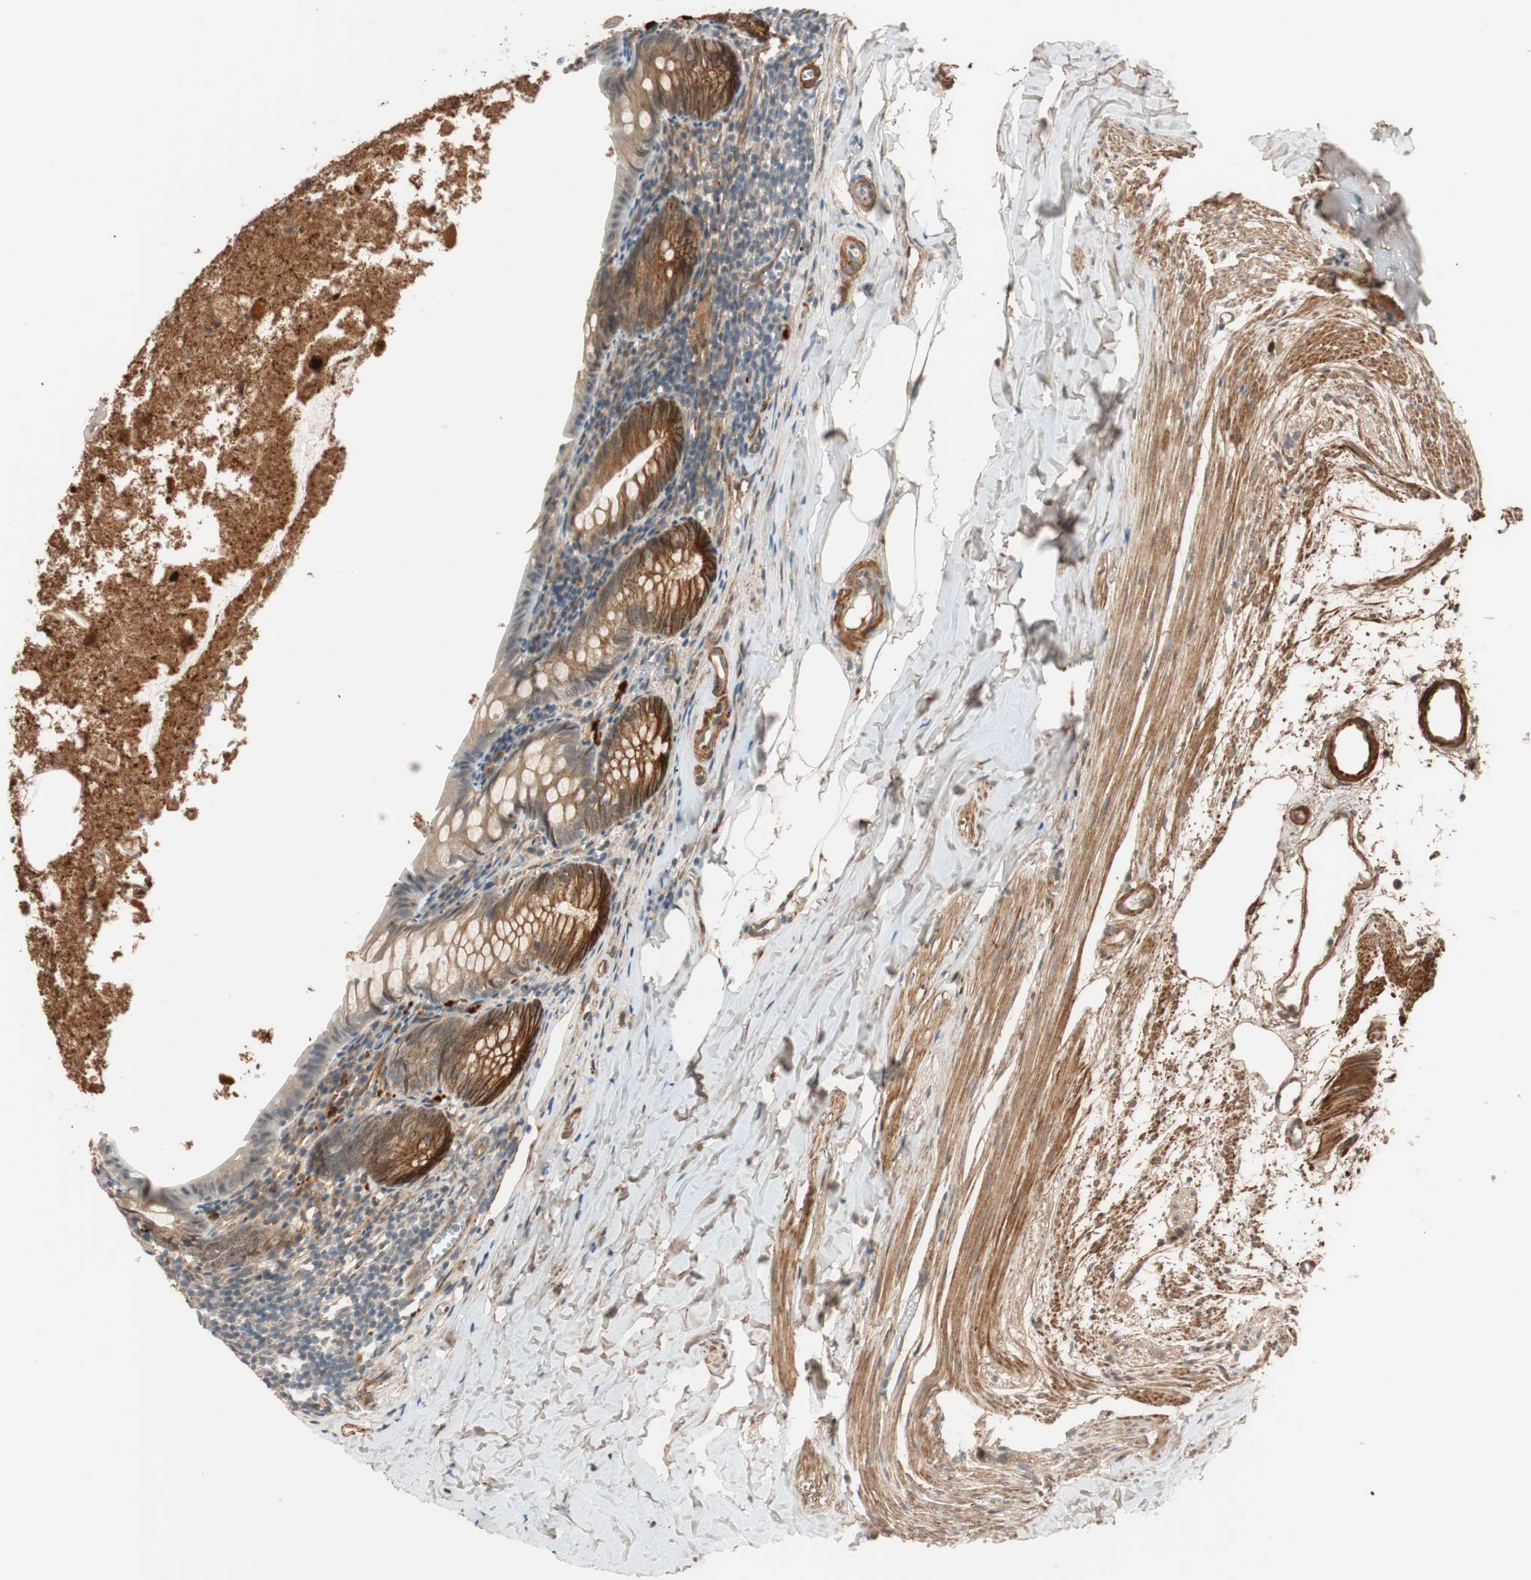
{"staining": {"intensity": "strong", "quantity": "<25%", "location": "cytoplasmic/membranous"}, "tissue": "appendix", "cell_type": "Glandular cells", "image_type": "normal", "snomed": [{"axis": "morphology", "description": "Normal tissue, NOS"}, {"axis": "topography", "description": "Appendix"}], "caption": "The micrograph reveals staining of unremarkable appendix, revealing strong cytoplasmic/membranous protein staining (brown color) within glandular cells.", "gene": "EPHA6", "patient": {"sex": "female", "age": 10}}